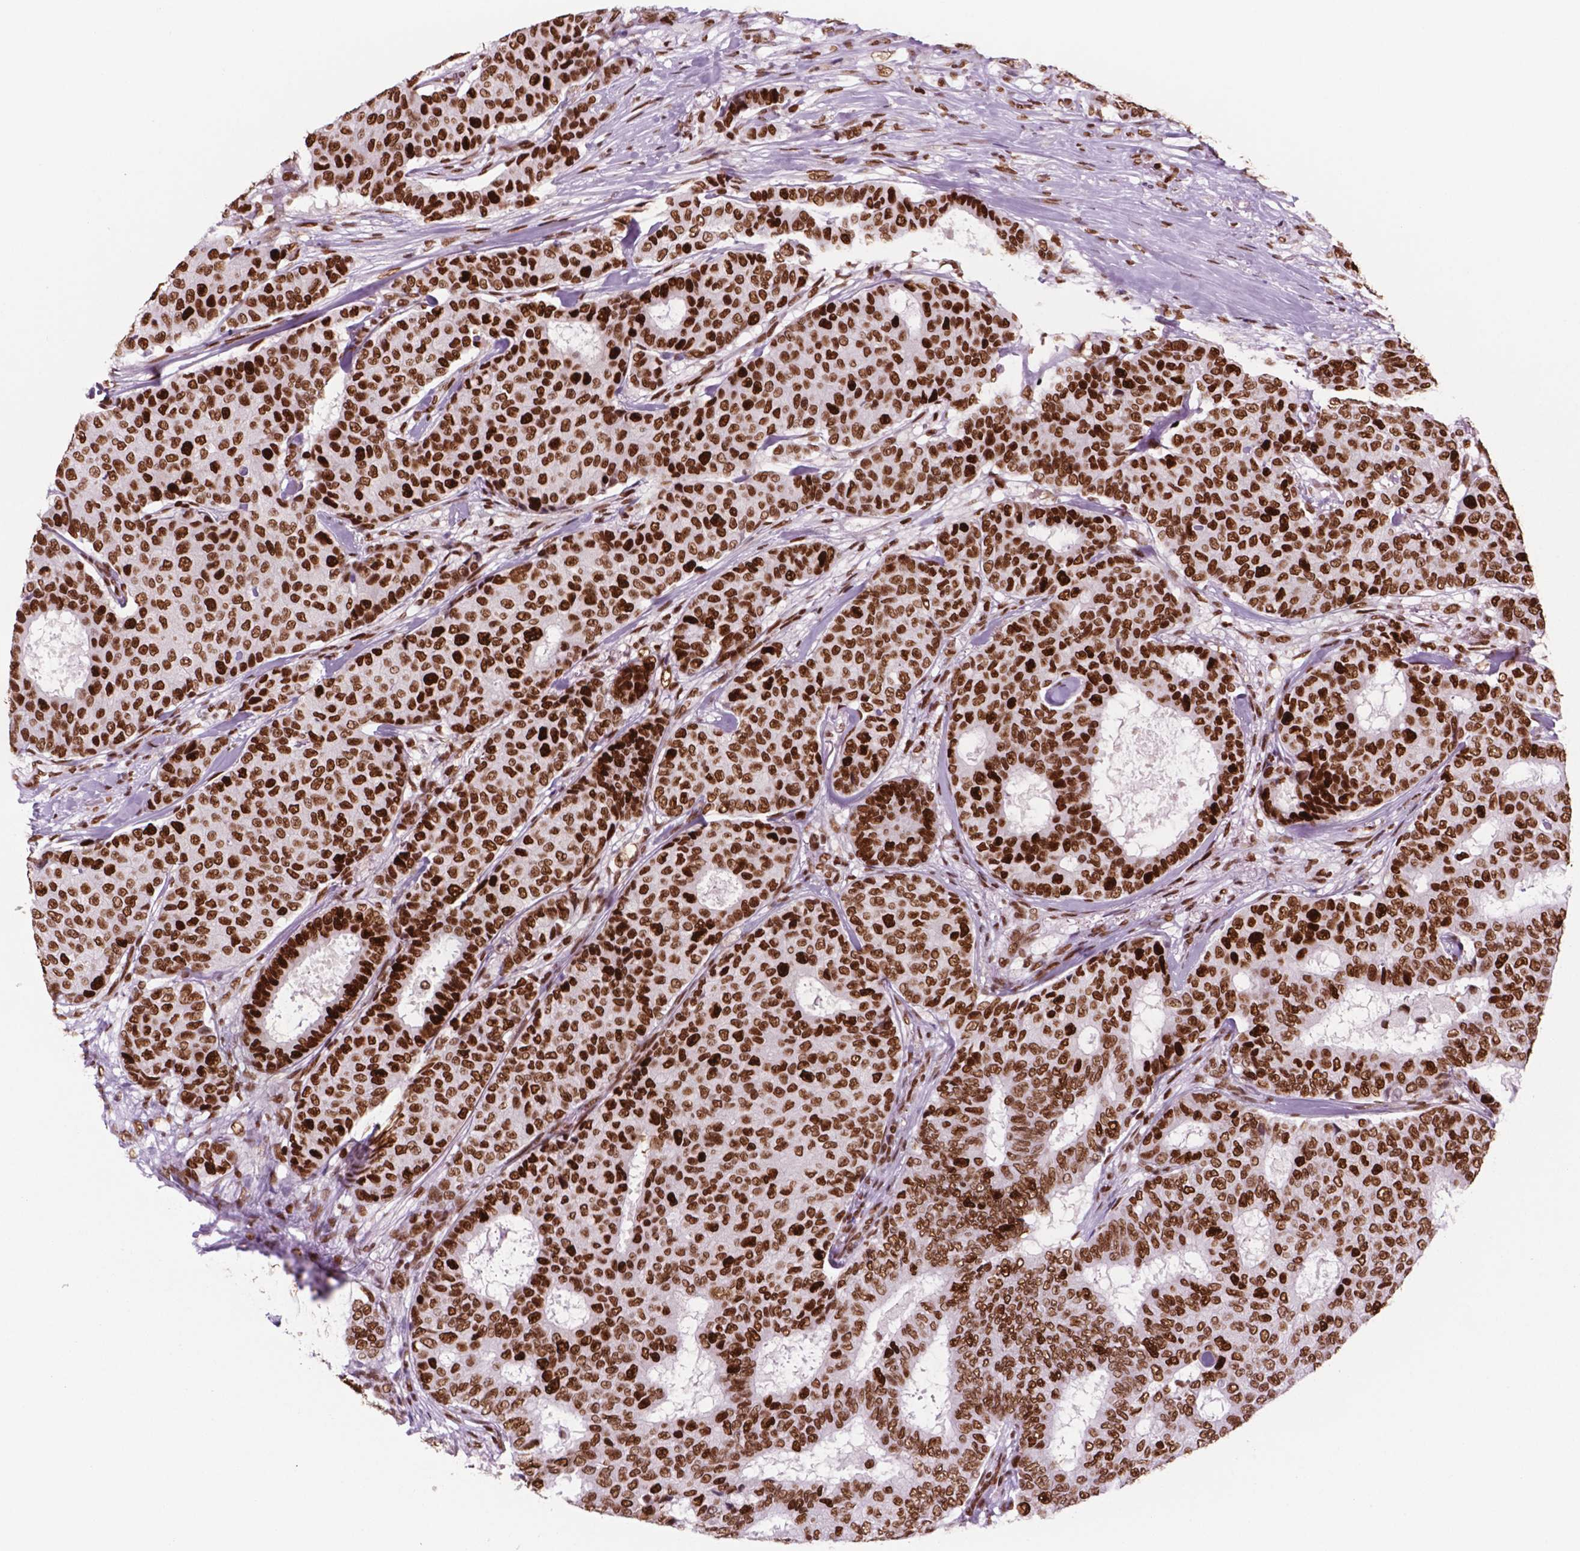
{"staining": {"intensity": "strong", "quantity": ">75%", "location": "nuclear"}, "tissue": "breast cancer", "cell_type": "Tumor cells", "image_type": "cancer", "snomed": [{"axis": "morphology", "description": "Duct carcinoma"}, {"axis": "topography", "description": "Breast"}], "caption": "Breast cancer (invasive ductal carcinoma) stained with a brown dye reveals strong nuclear positive expression in approximately >75% of tumor cells.", "gene": "MSH6", "patient": {"sex": "female", "age": 75}}